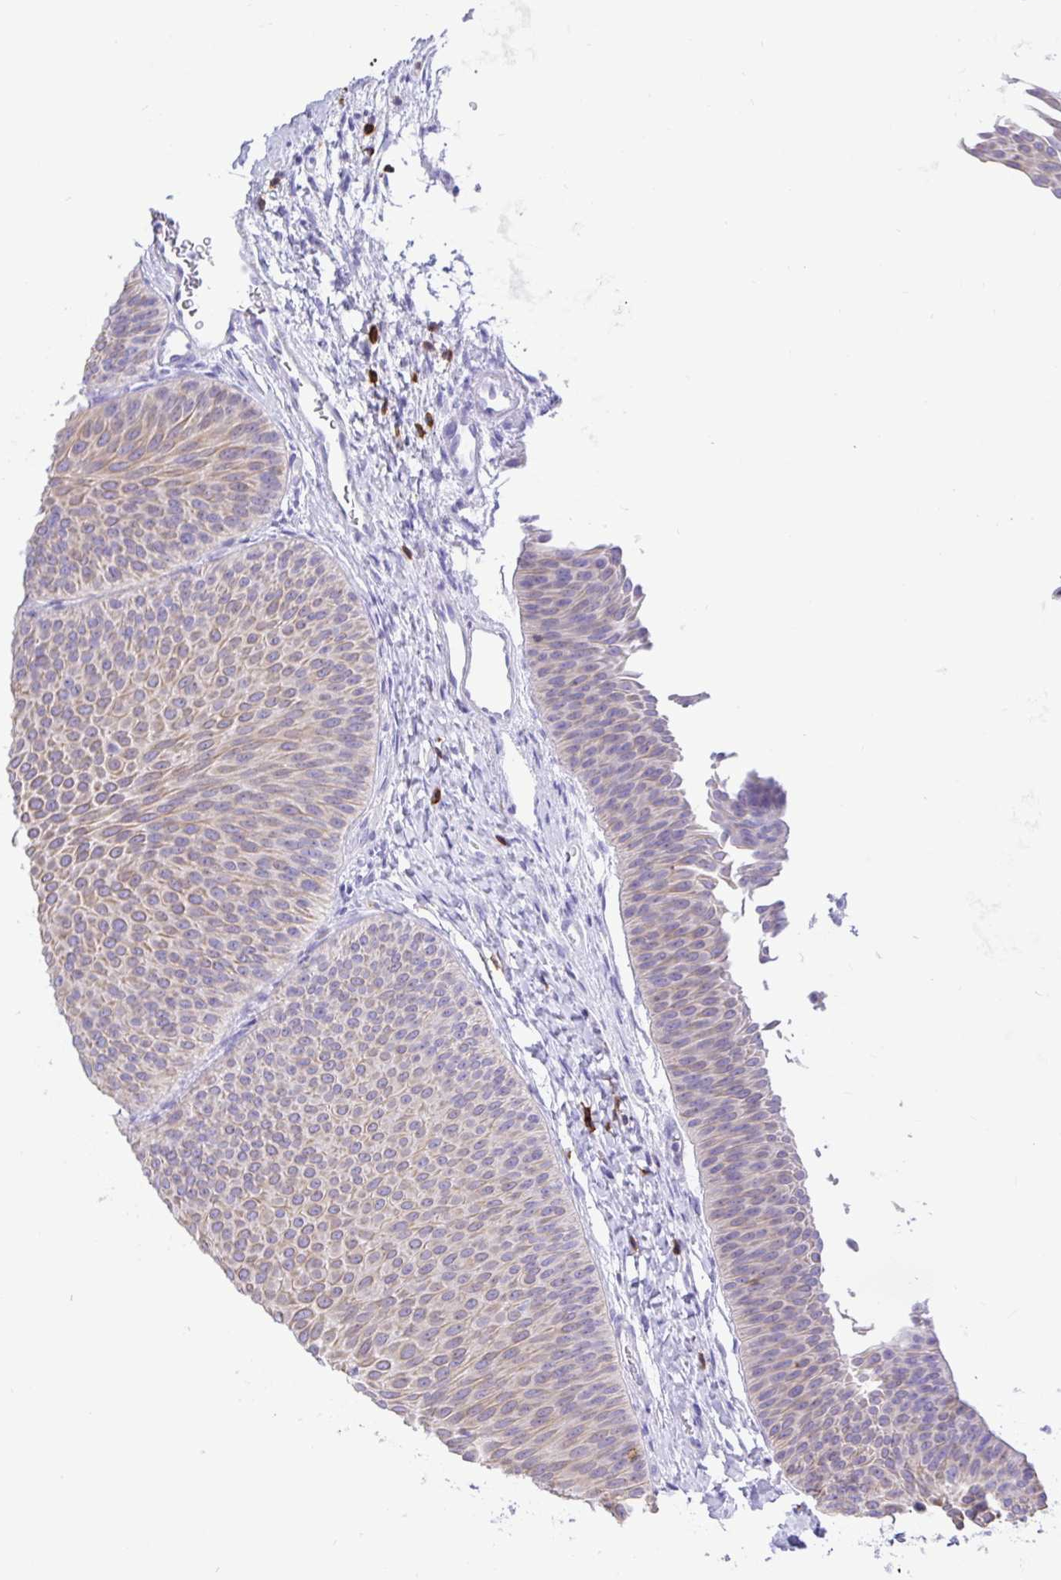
{"staining": {"intensity": "weak", "quantity": "25%-75%", "location": "cytoplasmic/membranous"}, "tissue": "urothelial cancer", "cell_type": "Tumor cells", "image_type": "cancer", "snomed": [{"axis": "morphology", "description": "Urothelial carcinoma, Low grade"}, {"axis": "topography", "description": "Urinary bladder"}], "caption": "This is an image of immunohistochemistry staining of urothelial carcinoma (low-grade), which shows weak expression in the cytoplasmic/membranous of tumor cells.", "gene": "CD5", "patient": {"sex": "female", "age": 60}}